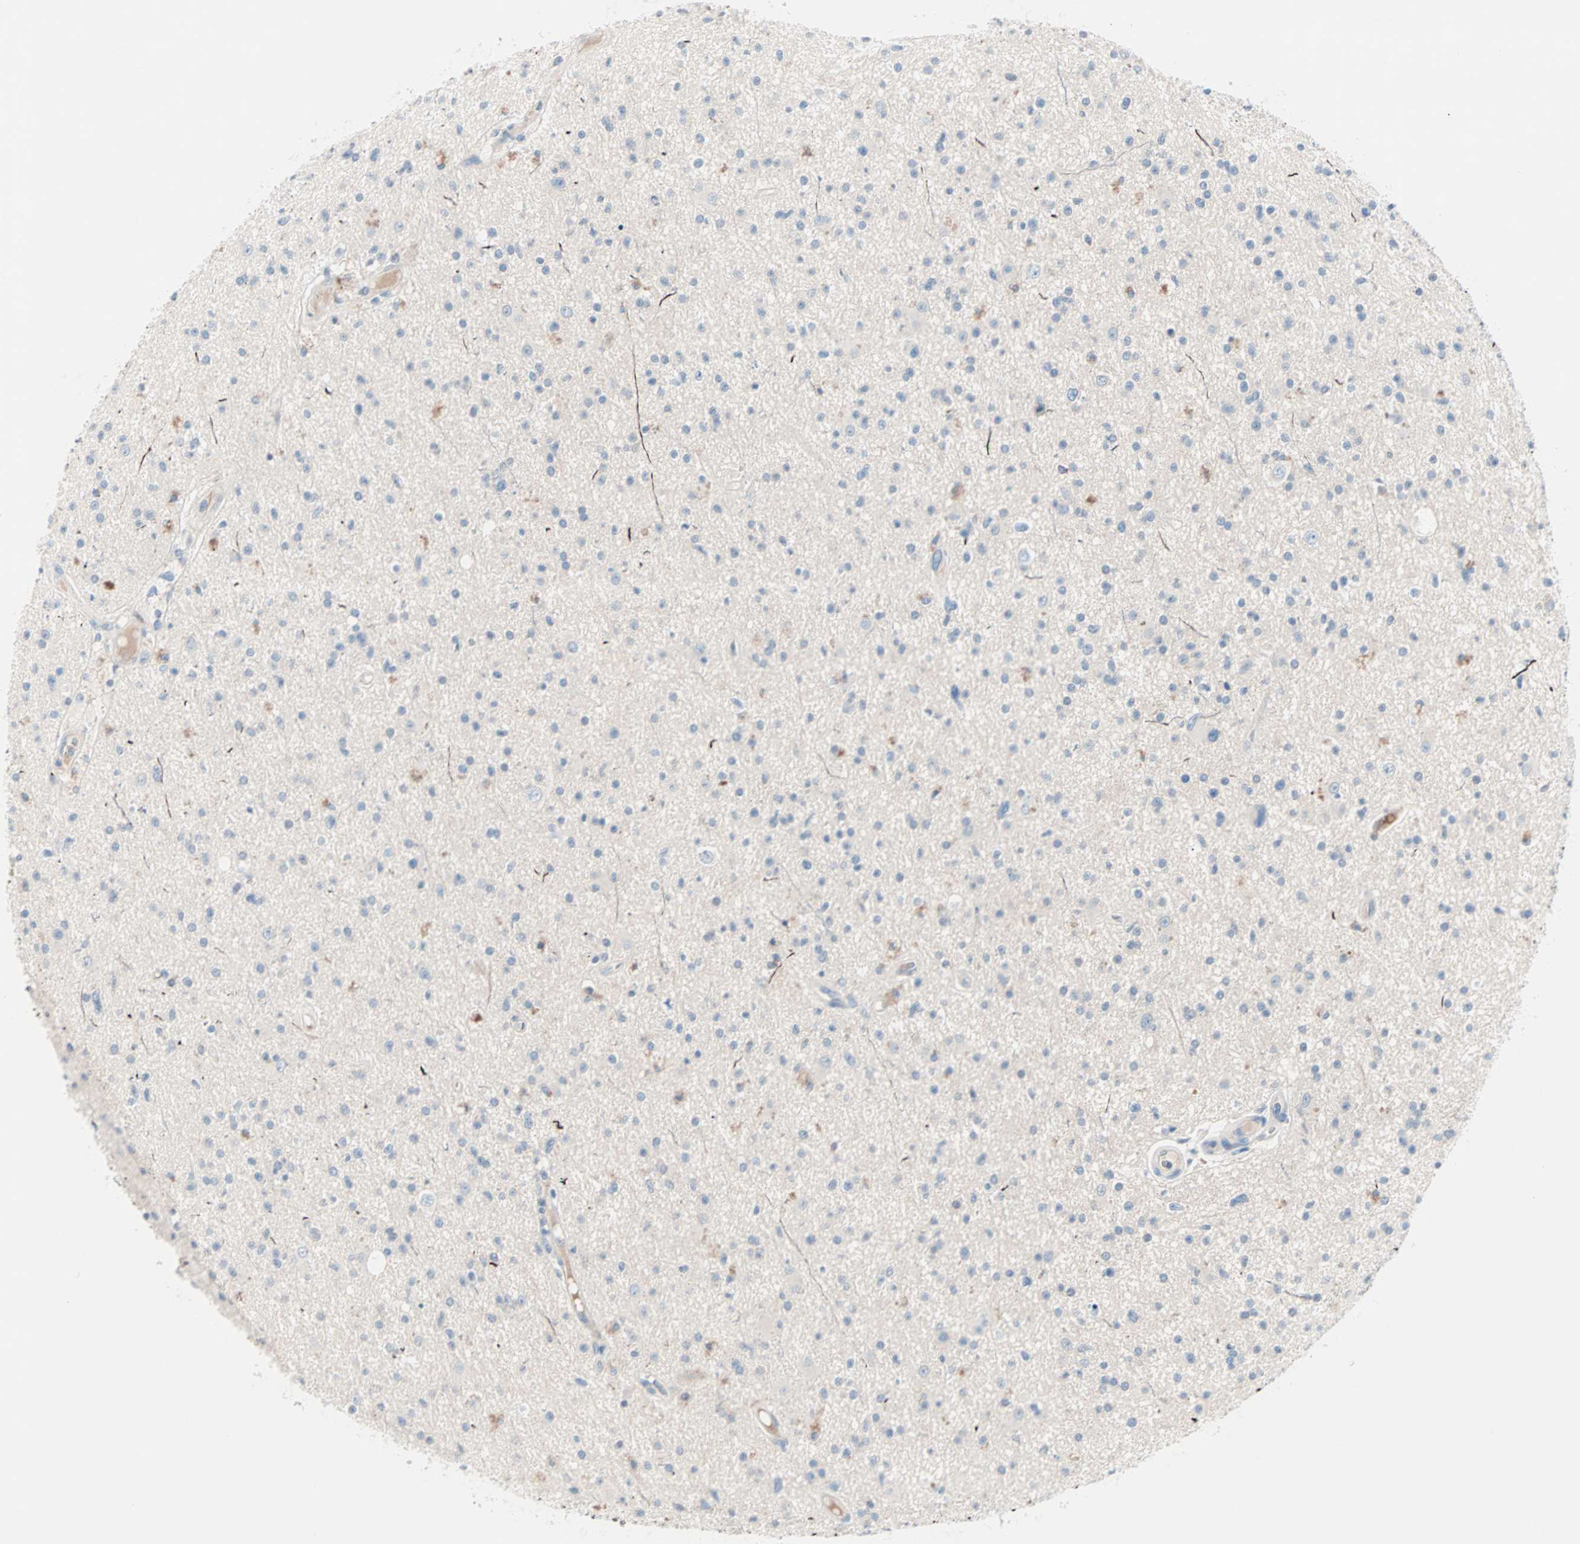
{"staining": {"intensity": "negative", "quantity": "none", "location": "none"}, "tissue": "glioma", "cell_type": "Tumor cells", "image_type": "cancer", "snomed": [{"axis": "morphology", "description": "Glioma, malignant, High grade"}, {"axis": "topography", "description": "Brain"}], "caption": "This is an immunohistochemistry photomicrograph of high-grade glioma (malignant). There is no expression in tumor cells.", "gene": "NEFH", "patient": {"sex": "male", "age": 33}}